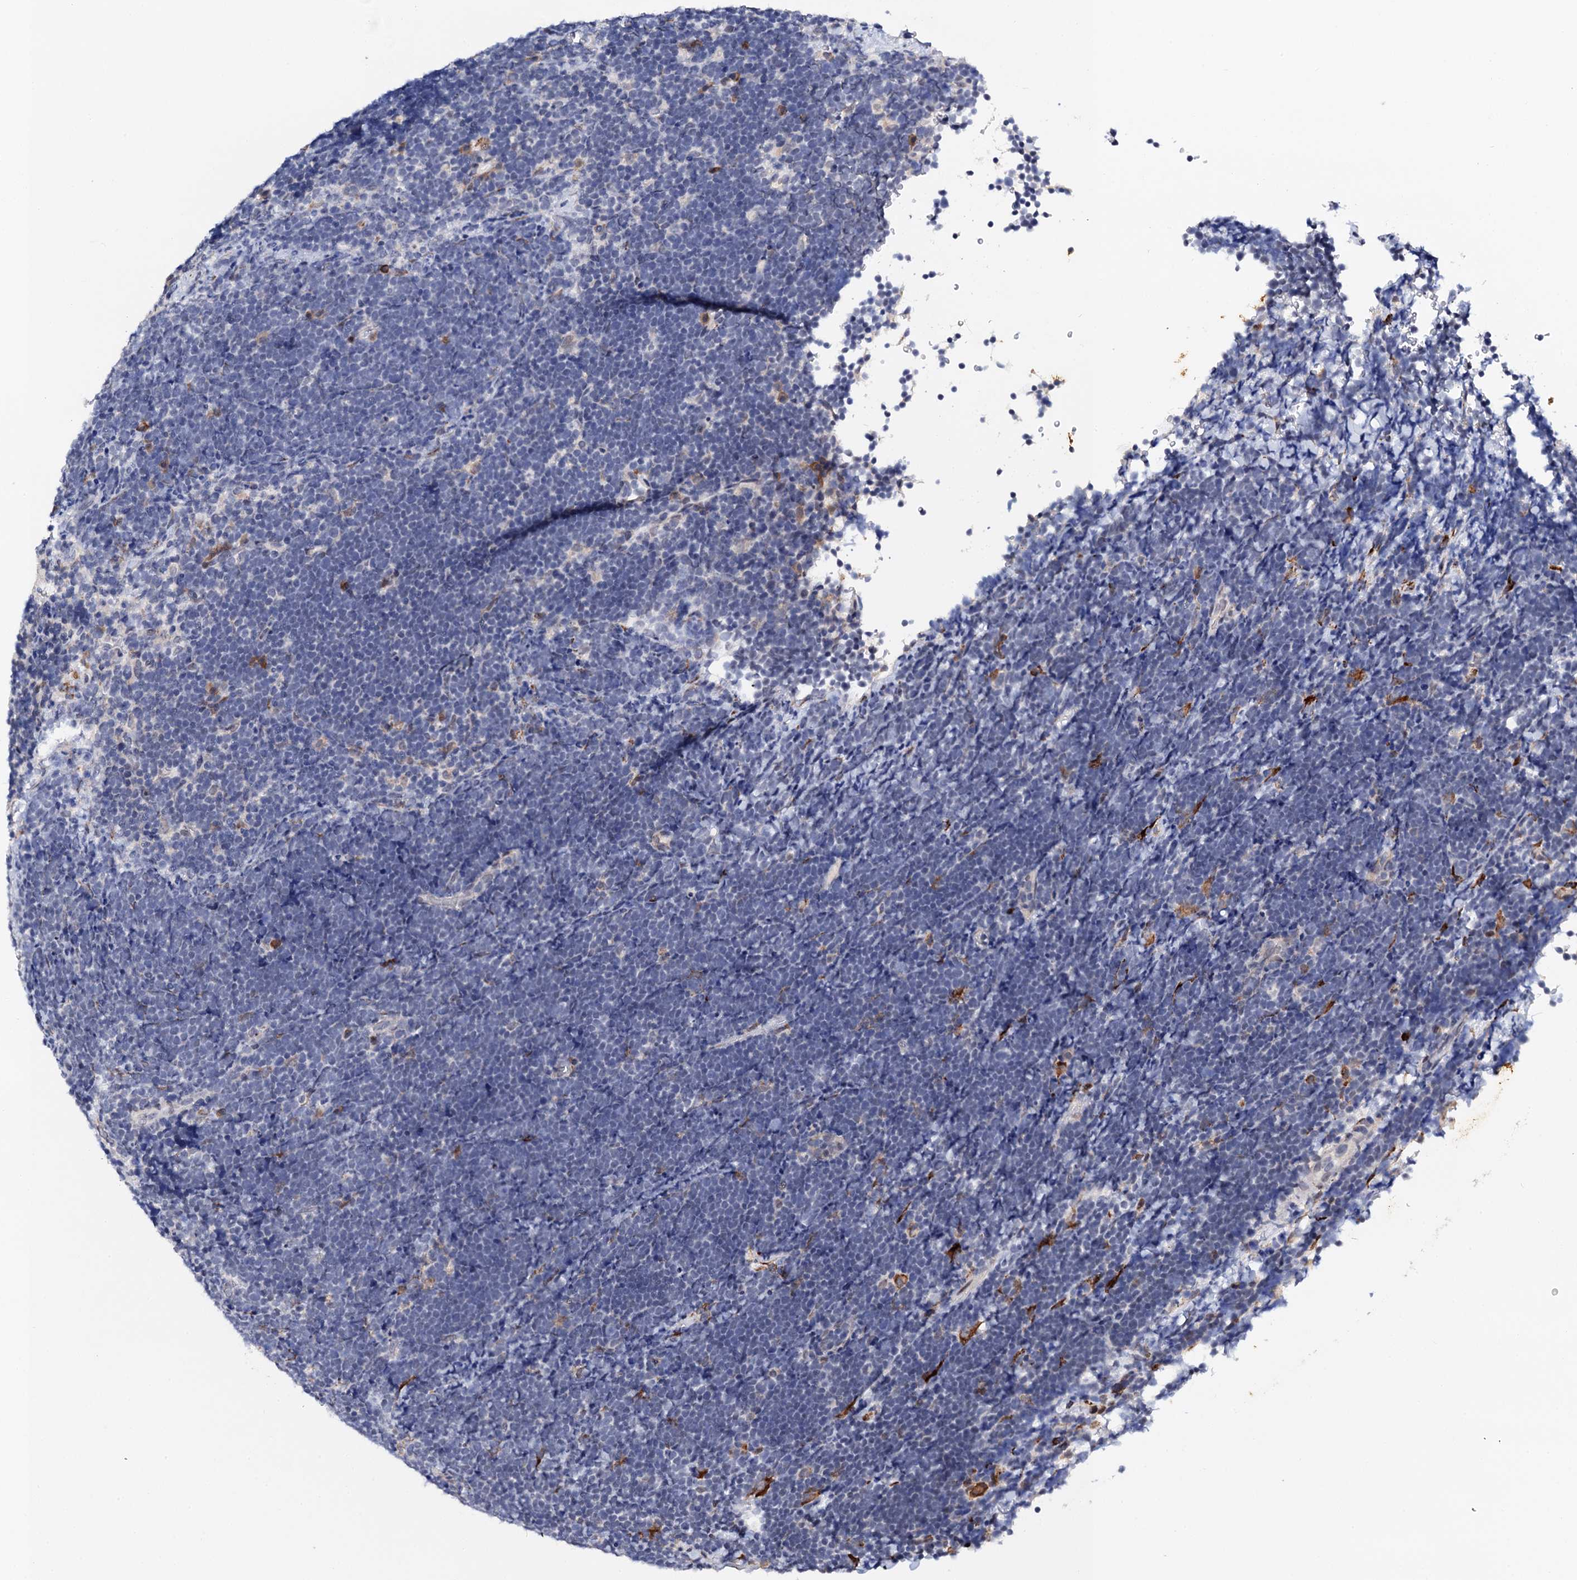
{"staining": {"intensity": "negative", "quantity": "none", "location": "none"}, "tissue": "lymphoma", "cell_type": "Tumor cells", "image_type": "cancer", "snomed": [{"axis": "morphology", "description": "Malignant lymphoma, non-Hodgkin's type, High grade"}, {"axis": "topography", "description": "Lymph node"}], "caption": "The immunohistochemistry photomicrograph has no significant expression in tumor cells of high-grade malignant lymphoma, non-Hodgkin's type tissue.", "gene": "SLC7A10", "patient": {"sex": "male", "age": 13}}